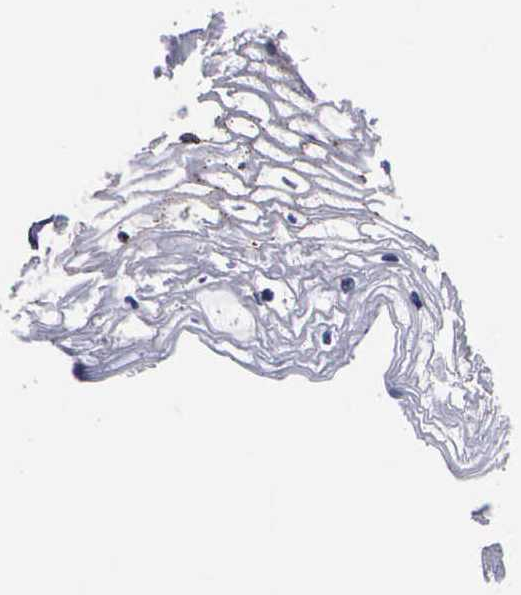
{"staining": {"intensity": "negative", "quantity": "none", "location": "none"}, "tissue": "vagina", "cell_type": "Squamous epithelial cells", "image_type": "normal", "snomed": [{"axis": "morphology", "description": "Normal tissue, NOS"}, {"axis": "topography", "description": "Vagina"}], "caption": "Immunohistochemistry of unremarkable human vagina displays no positivity in squamous epithelial cells.", "gene": "CTSH", "patient": {"sex": "female", "age": 68}}